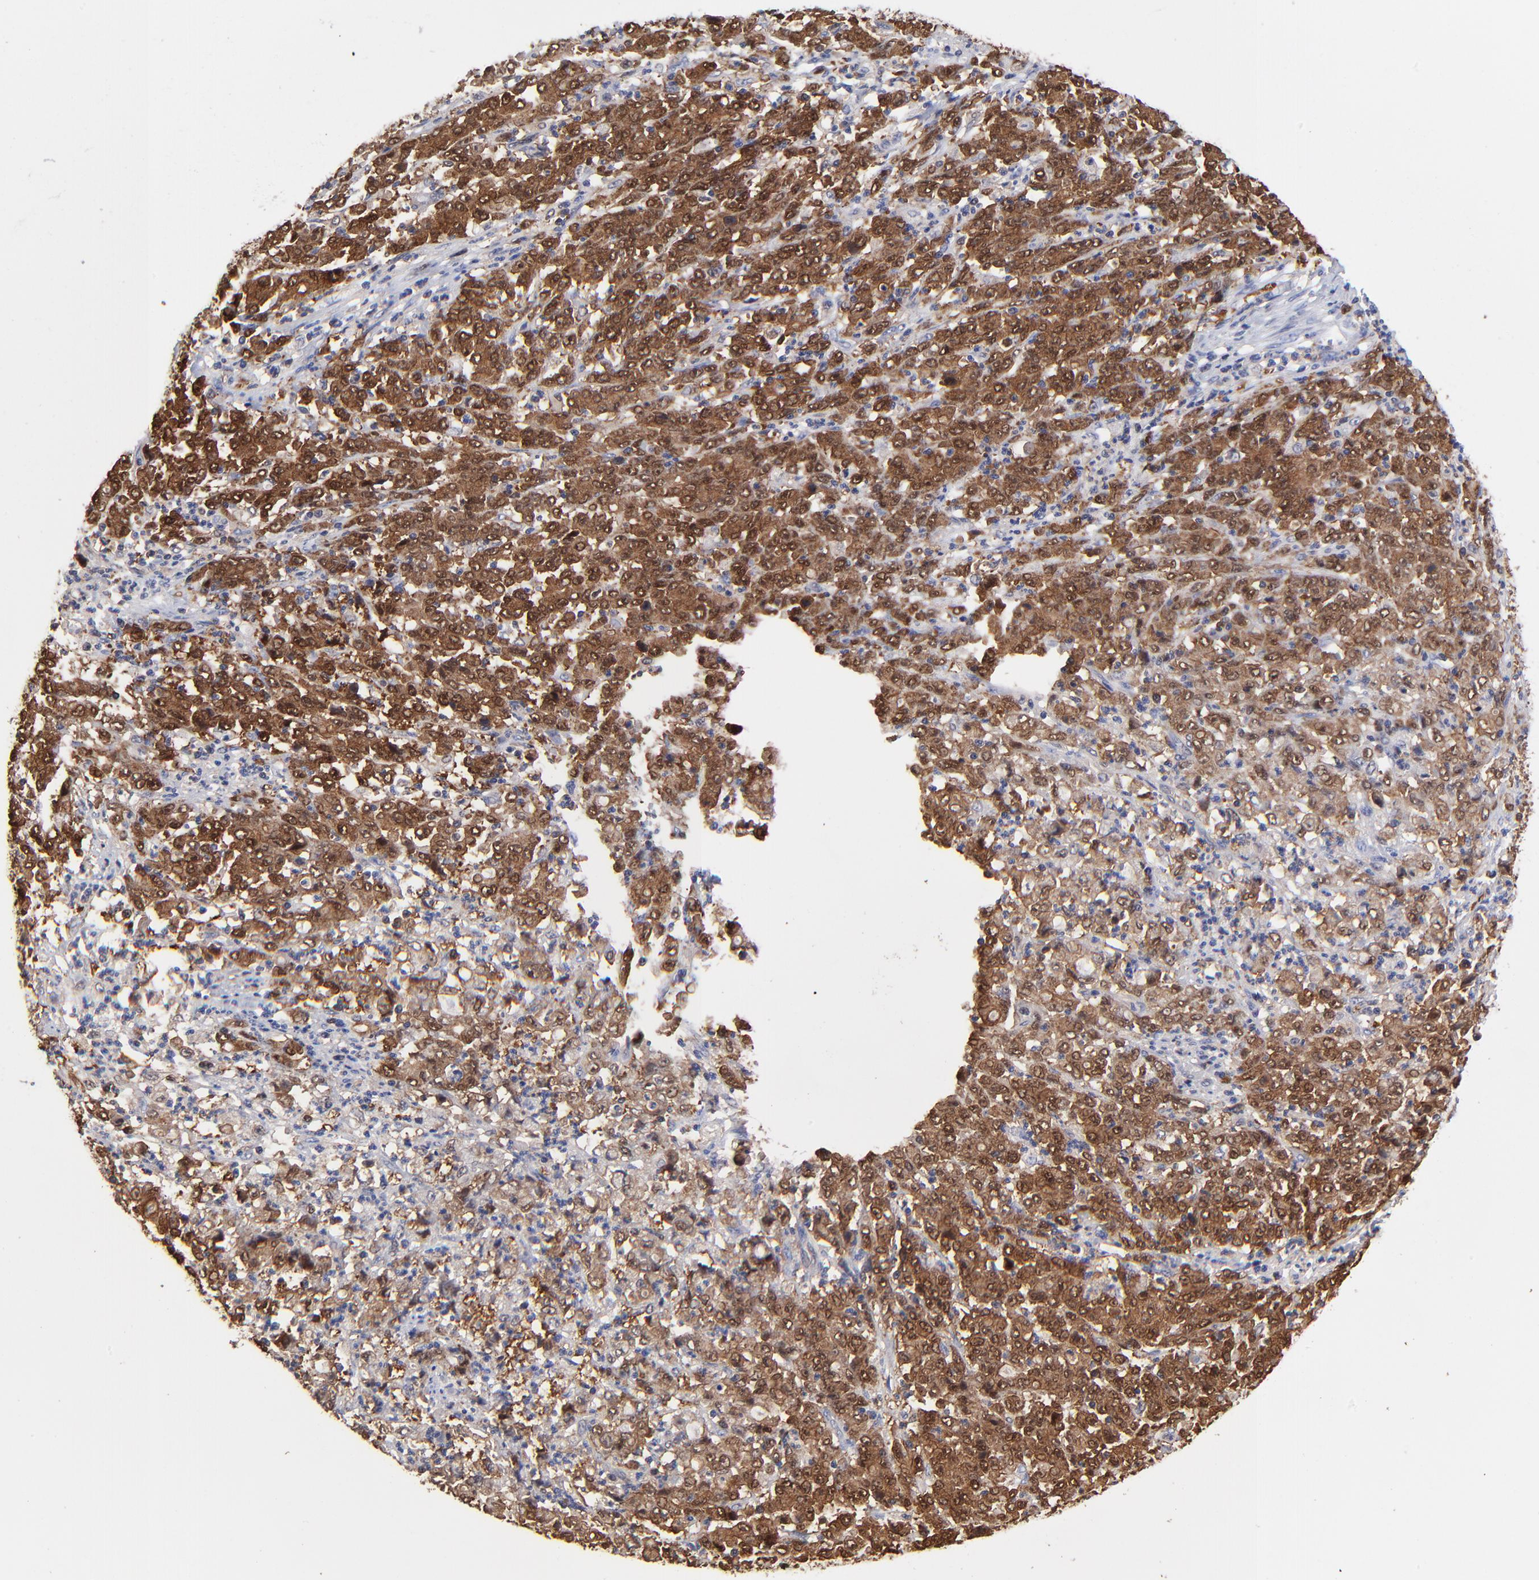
{"staining": {"intensity": "strong", "quantity": ">75%", "location": "cytoplasmic/membranous,nuclear"}, "tissue": "stomach cancer", "cell_type": "Tumor cells", "image_type": "cancer", "snomed": [{"axis": "morphology", "description": "Adenocarcinoma, NOS"}, {"axis": "topography", "description": "Stomach, lower"}], "caption": "Protein expression analysis of stomach cancer exhibits strong cytoplasmic/membranous and nuclear staining in approximately >75% of tumor cells.", "gene": "DCTPP1", "patient": {"sex": "female", "age": 71}}